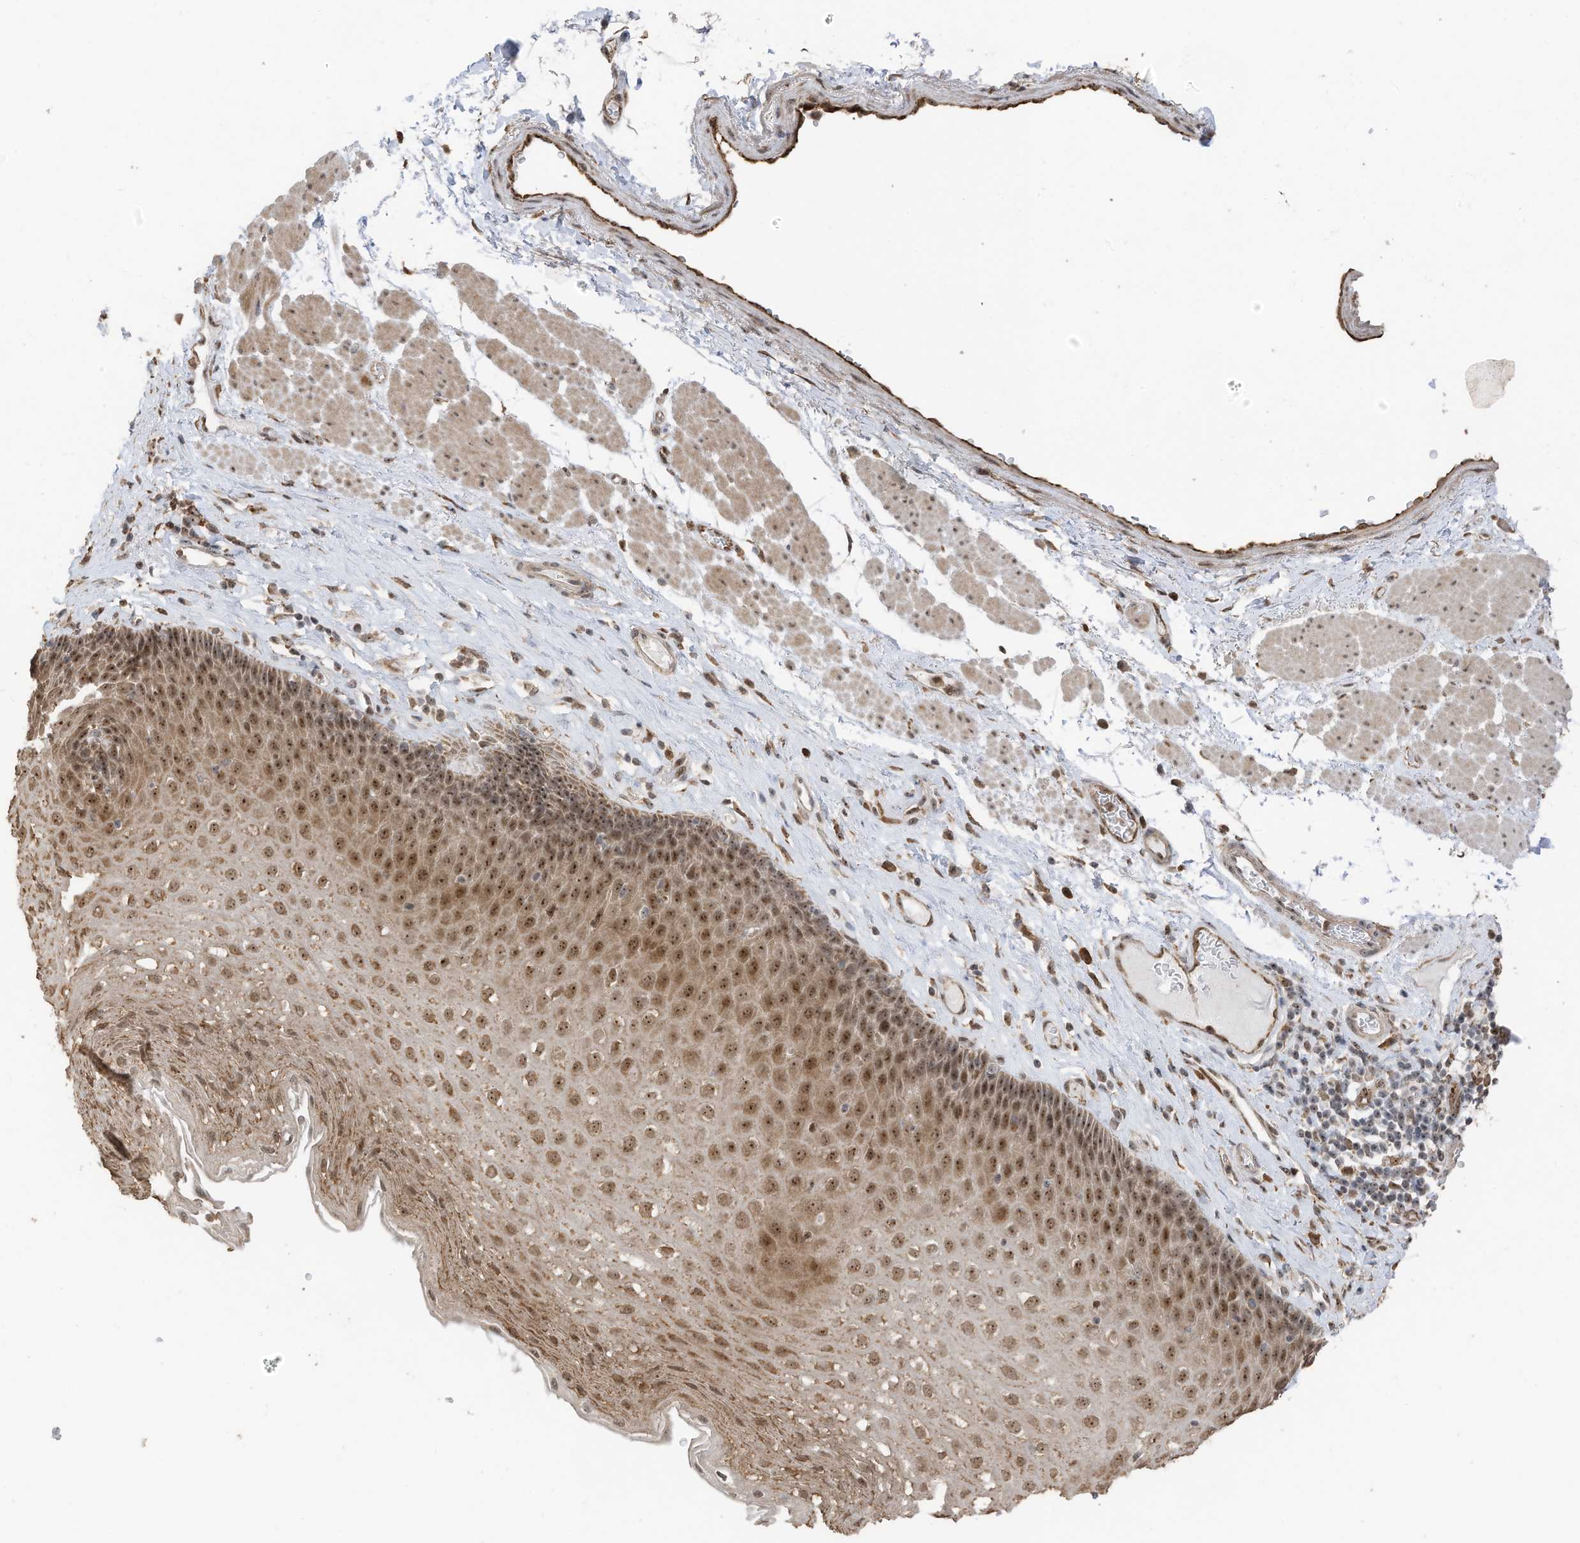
{"staining": {"intensity": "moderate", "quantity": ">75%", "location": "cytoplasmic/membranous,nuclear"}, "tissue": "esophagus", "cell_type": "Squamous epithelial cells", "image_type": "normal", "snomed": [{"axis": "morphology", "description": "Normal tissue, NOS"}, {"axis": "topography", "description": "Esophagus"}], "caption": "Normal esophagus was stained to show a protein in brown. There is medium levels of moderate cytoplasmic/membranous,nuclear staining in about >75% of squamous epithelial cells.", "gene": "ERLEC1", "patient": {"sex": "female", "age": 66}}